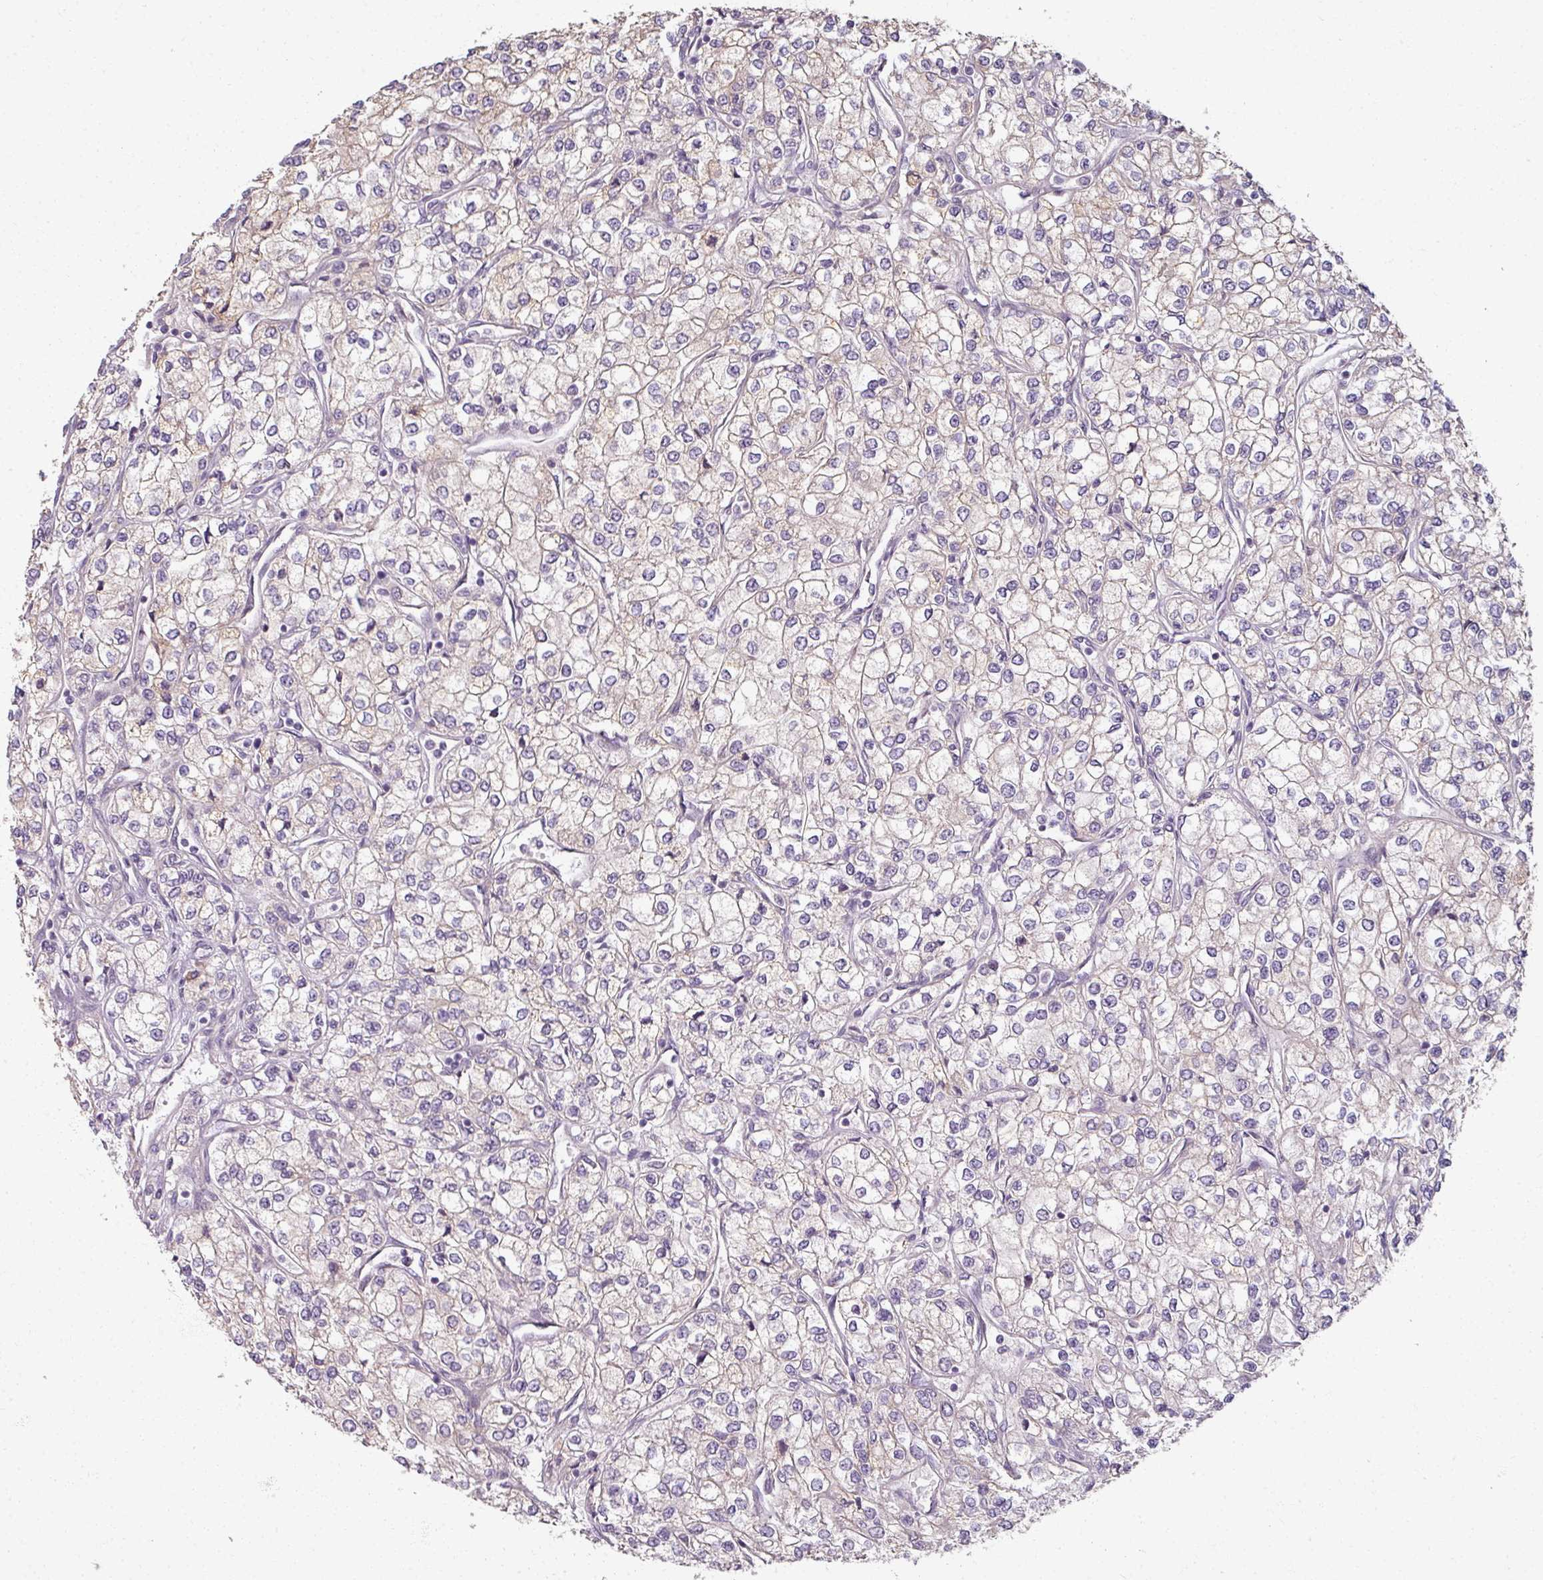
{"staining": {"intensity": "weak", "quantity": "25%-75%", "location": "cytoplasmic/membranous"}, "tissue": "renal cancer", "cell_type": "Tumor cells", "image_type": "cancer", "snomed": [{"axis": "morphology", "description": "Adenocarcinoma, NOS"}, {"axis": "topography", "description": "Kidney"}], "caption": "Weak cytoplasmic/membranous protein positivity is seen in approximately 25%-75% of tumor cells in renal cancer.", "gene": "MYMK", "patient": {"sex": "male", "age": 80}}